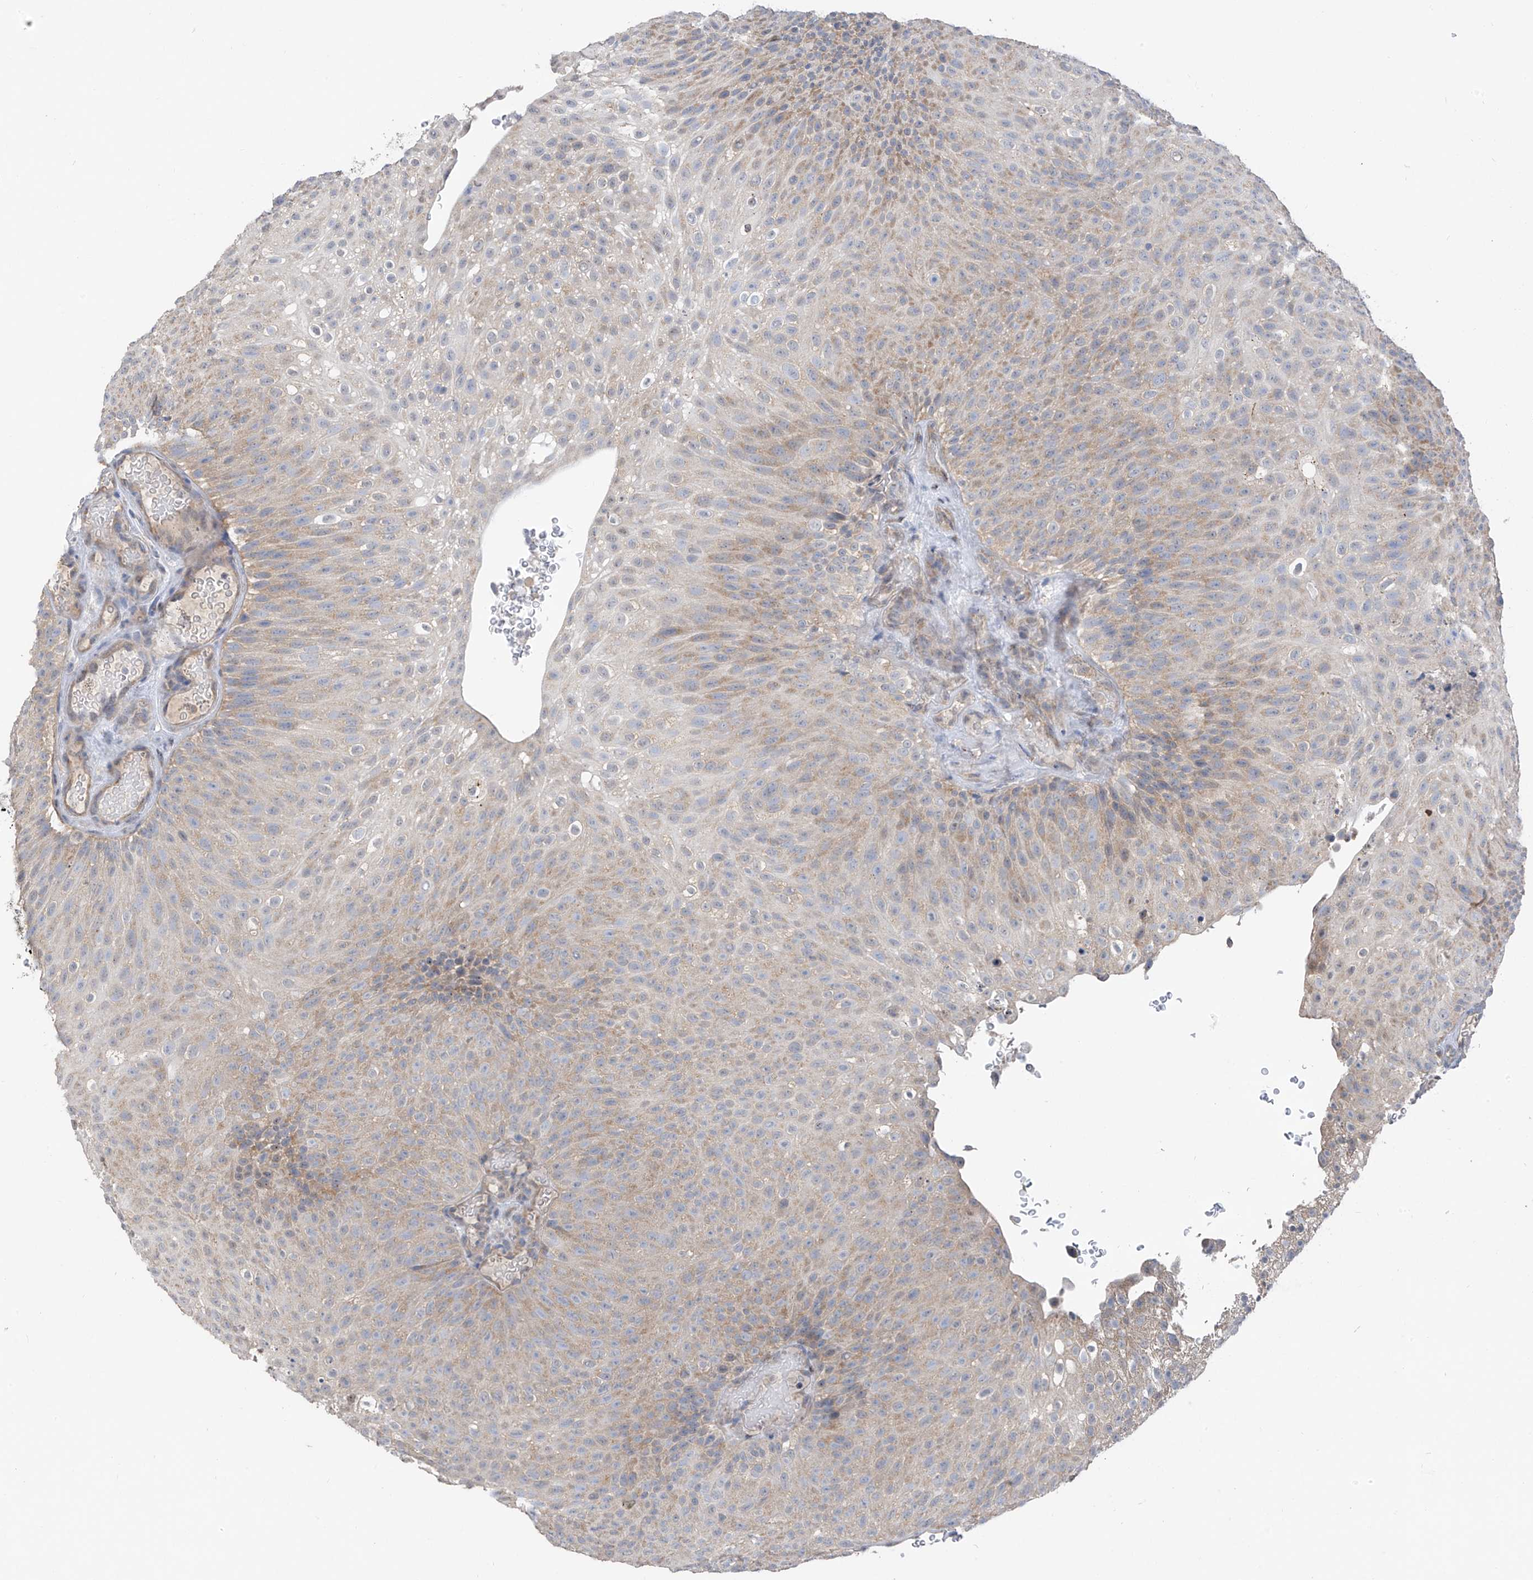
{"staining": {"intensity": "weak", "quantity": "25%-75%", "location": "cytoplasmic/membranous"}, "tissue": "urothelial cancer", "cell_type": "Tumor cells", "image_type": "cancer", "snomed": [{"axis": "morphology", "description": "Urothelial carcinoma, Low grade"}, {"axis": "topography", "description": "Urinary bladder"}], "caption": "Urothelial cancer stained with a protein marker reveals weak staining in tumor cells.", "gene": "RPL4", "patient": {"sex": "male", "age": 78}}